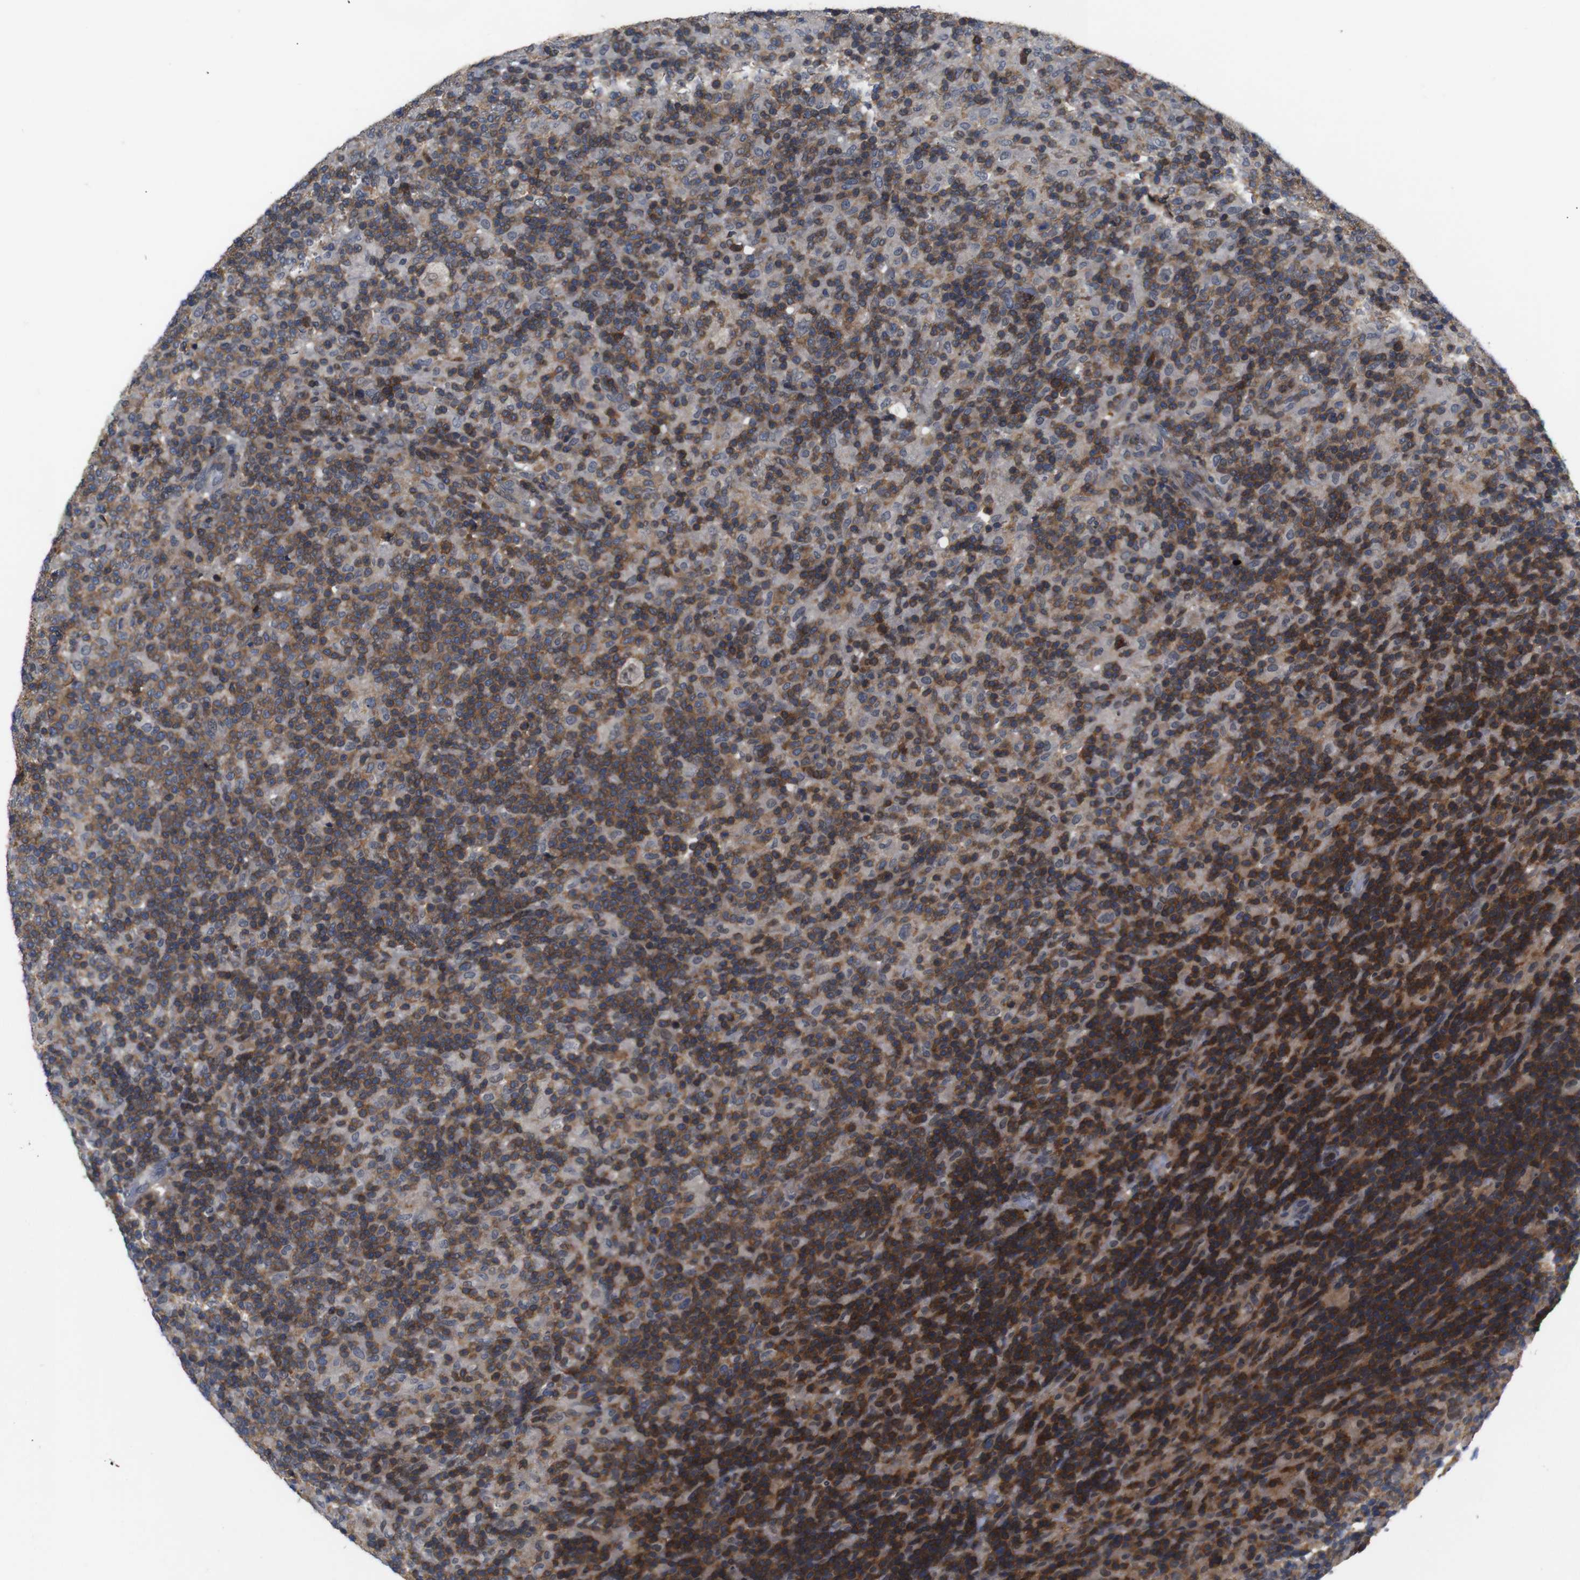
{"staining": {"intensity": "negative", "quantity": "none", "location": "none"}, "tissue": "lymphoma", "cell_type": "Tumor cells", "image_type": "cancer", "snomed": [{"axis": "morphology", "description": "Hodgkin's disease, NOS"}, {"axis": "topography", "description": "Lymph node"}], "caption": "This is an immunohistochemistry (IHC) histopathology image of human lymphoma. There is no expression in tumor cells.", "gene": "BRWD3", "patient": {"sex": "male", "age": 70}}